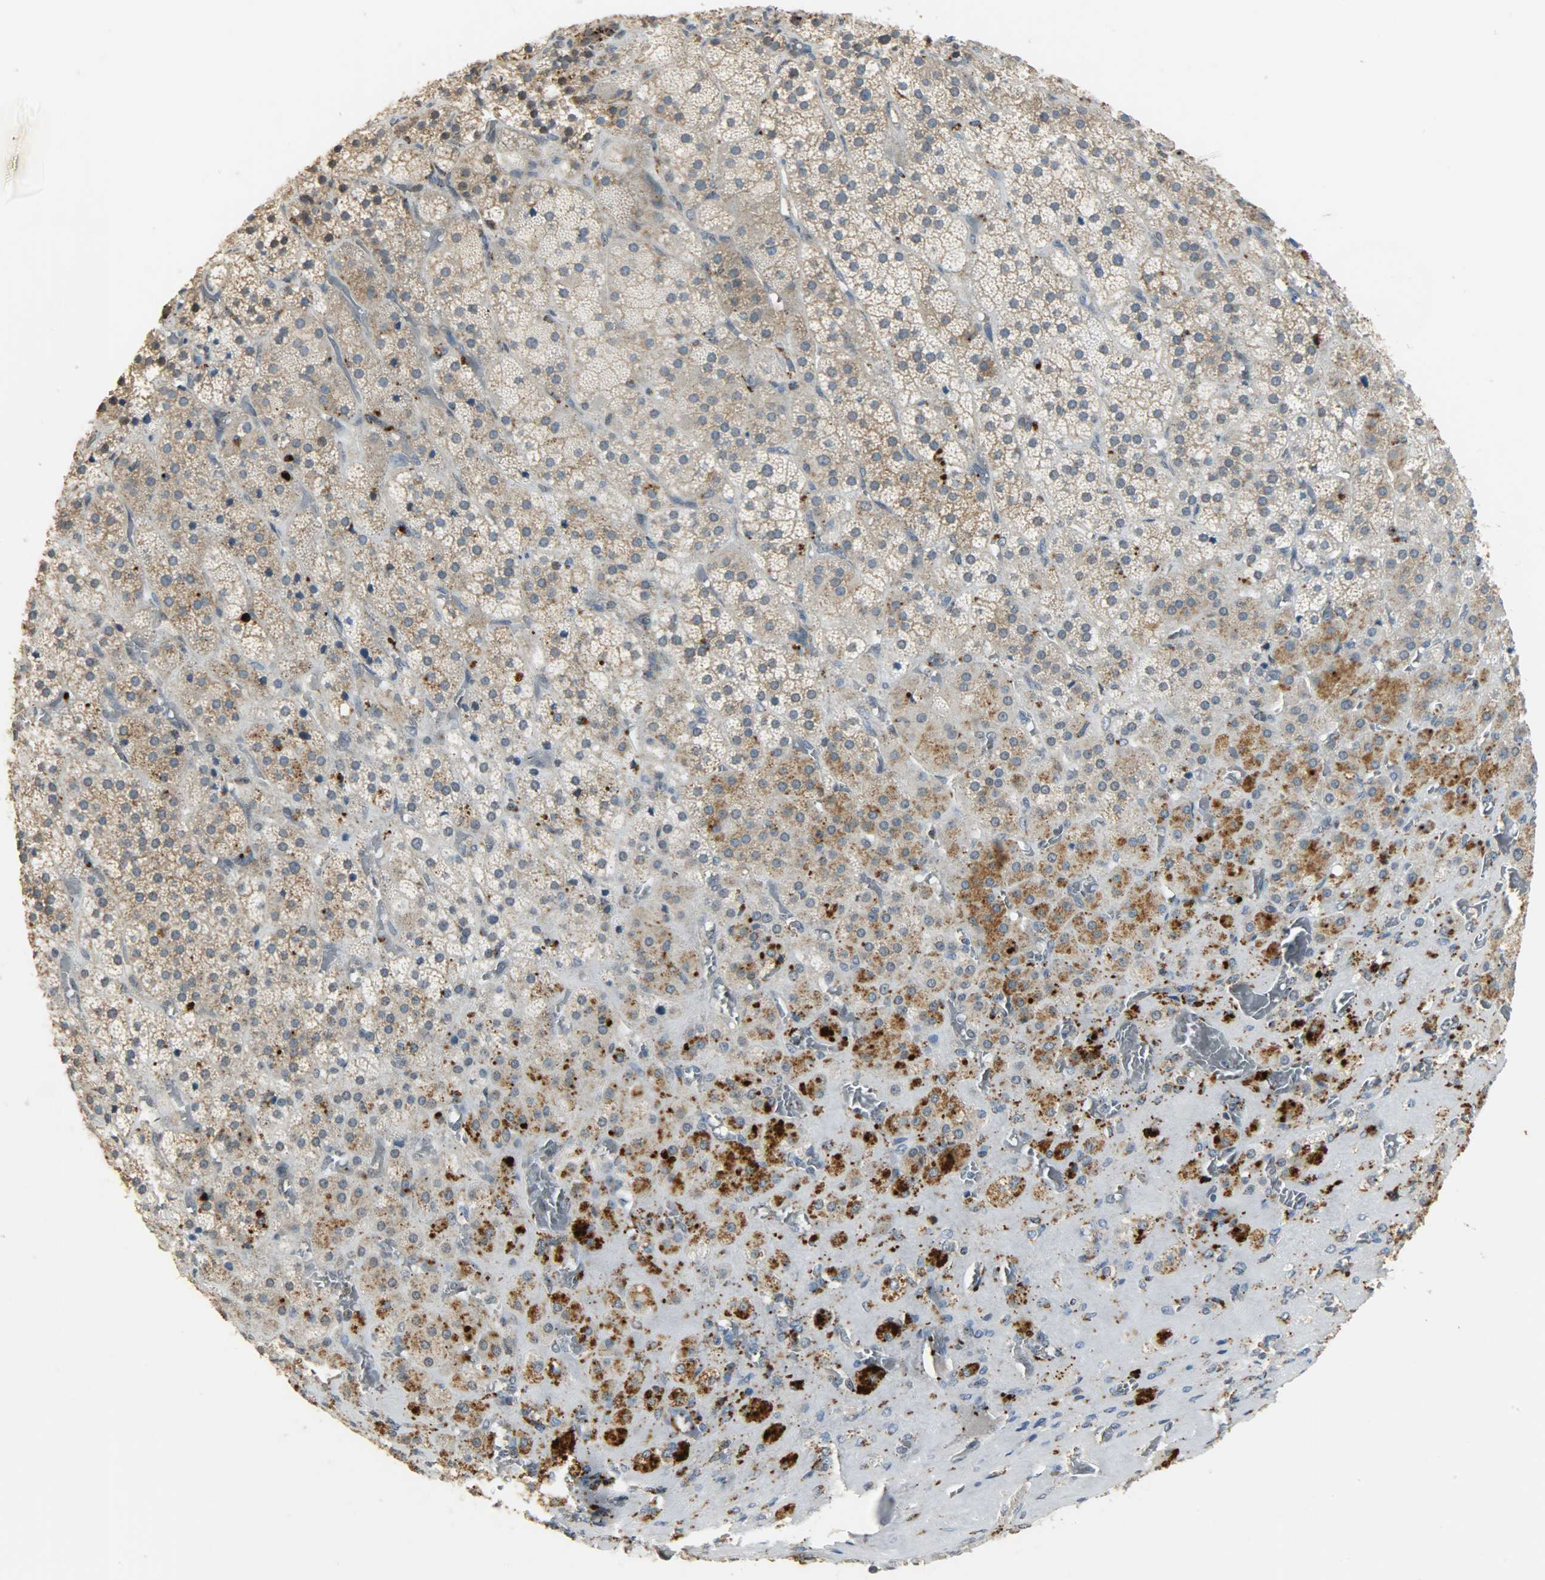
{"staining": {"intensity": "moderate", "quantity": ">75%", "location": "cytoplasmic/membranous,nuclear"}, "tissue": "adrenal gland", "cell_type": "Glandular cells", "image_type": "normal", "snomed": [{"axis": "morphology", "description": "Normal tissue, NOS"}, {"axis": "topography", "description": "Adrenal gland"}], "caption": "Glandular cells show medium levels of moderate cytoplasmic/membranous,nuclear expression in about >75% of cells in normal adrenal gland. (Stains: DAB in brown, nuclei in blue, Microscopy: brightfield microscopy at high magnification).", "gene": "GIT2", "patient": {"sex": "female", "age": 71}}